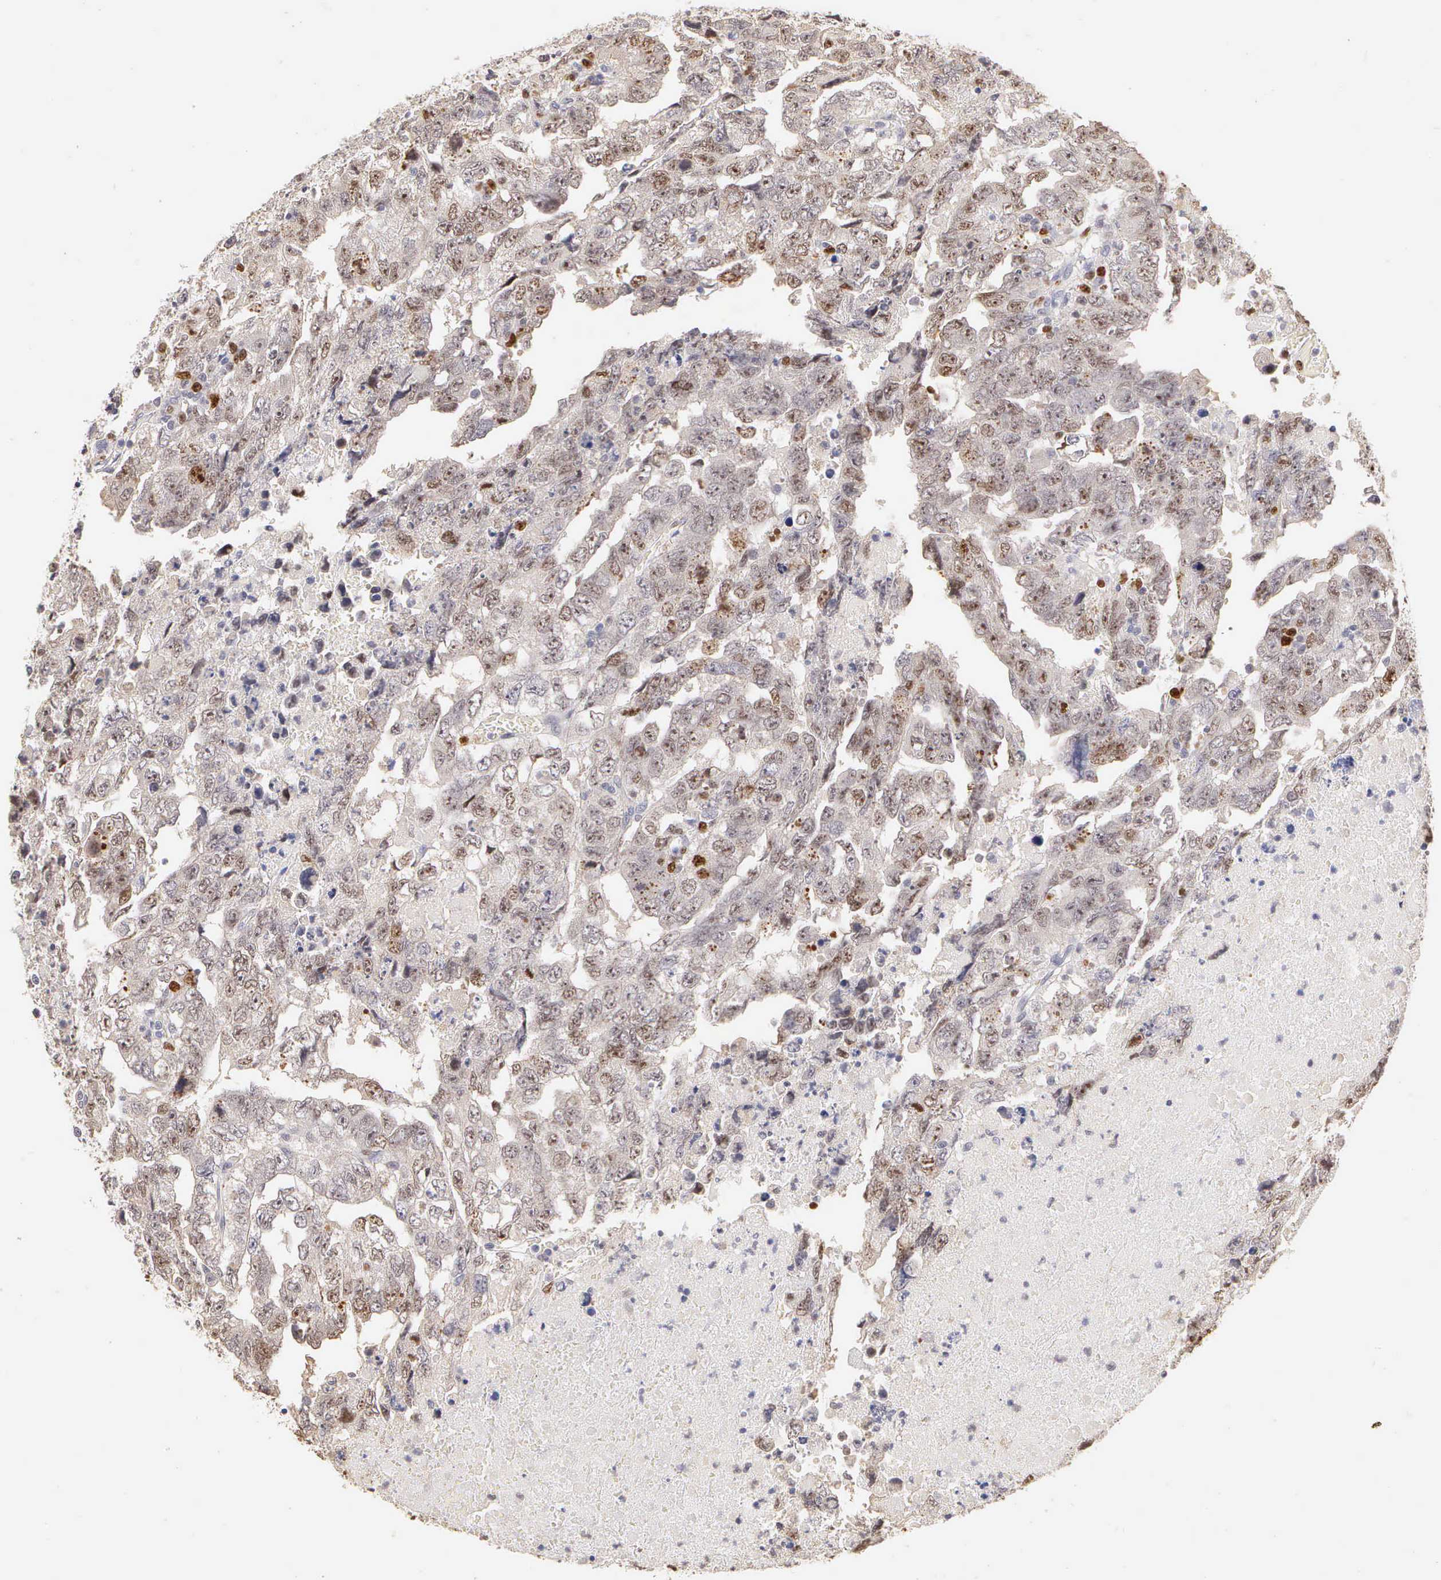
{"staining": {"intensity": "moderate", "quantity": ">75%", "location": "nuclear"}, "tissue": "testis cancer", "cell_type": "Tumor cells", "image_type": "cancer", "snomed": [{"axis": "morphology", "description": "Carcinoma, Embryonal, NOS"}, {"axis": "topography", "description": "Testis"}], "caption": "Moderate nuclear staining for a protein is appreciated in about >75% of tumor cells of testis cancer (embryonal carcinoma) using IHC.", "gene": "MKI67", "patient": {"sex": "male", "age": 36}}